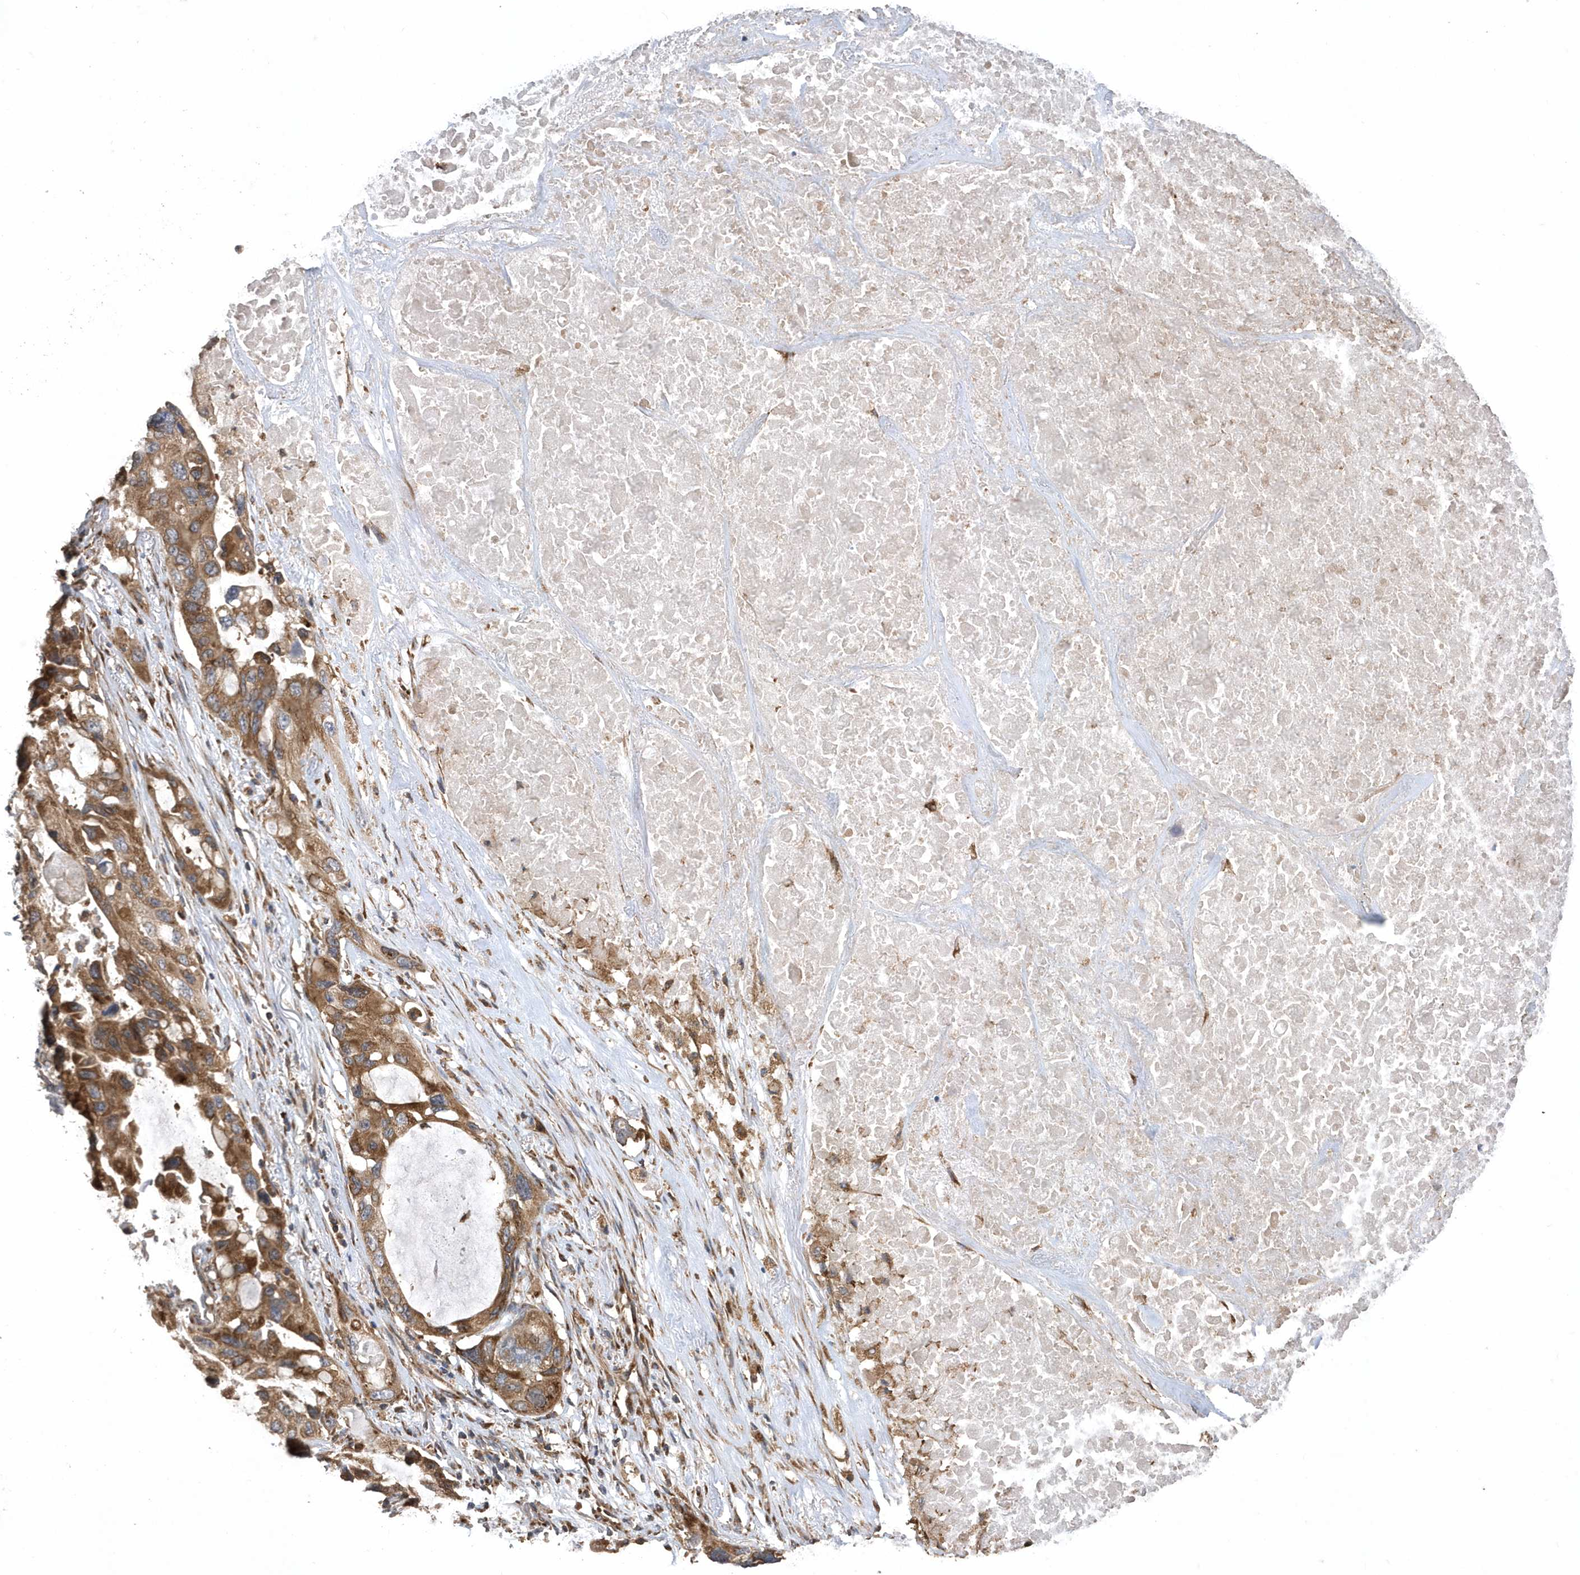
{"staining": {"intensity": "moderate", "quantity": ">75%", "location": "cytoplasmic/membranous"}, "tissue": "lung cancer", "cell_type": "Tumor cells", "image_type": "cancer", "snomed": [{"axis": "morphology", "description": "Squamous cell carcinoma, NOS"}, {"axis": "topography", "description": "Lung"}], "caption": "Immunohistochemical staining of lung cancer (squamous cell carcinoma) demonstrates medium levels of moderate cytoplasmic/membranous staining in about >75% of tumor cells.", "gene": "WASHC5", "patient": {"sex": "female", "age": 73}}